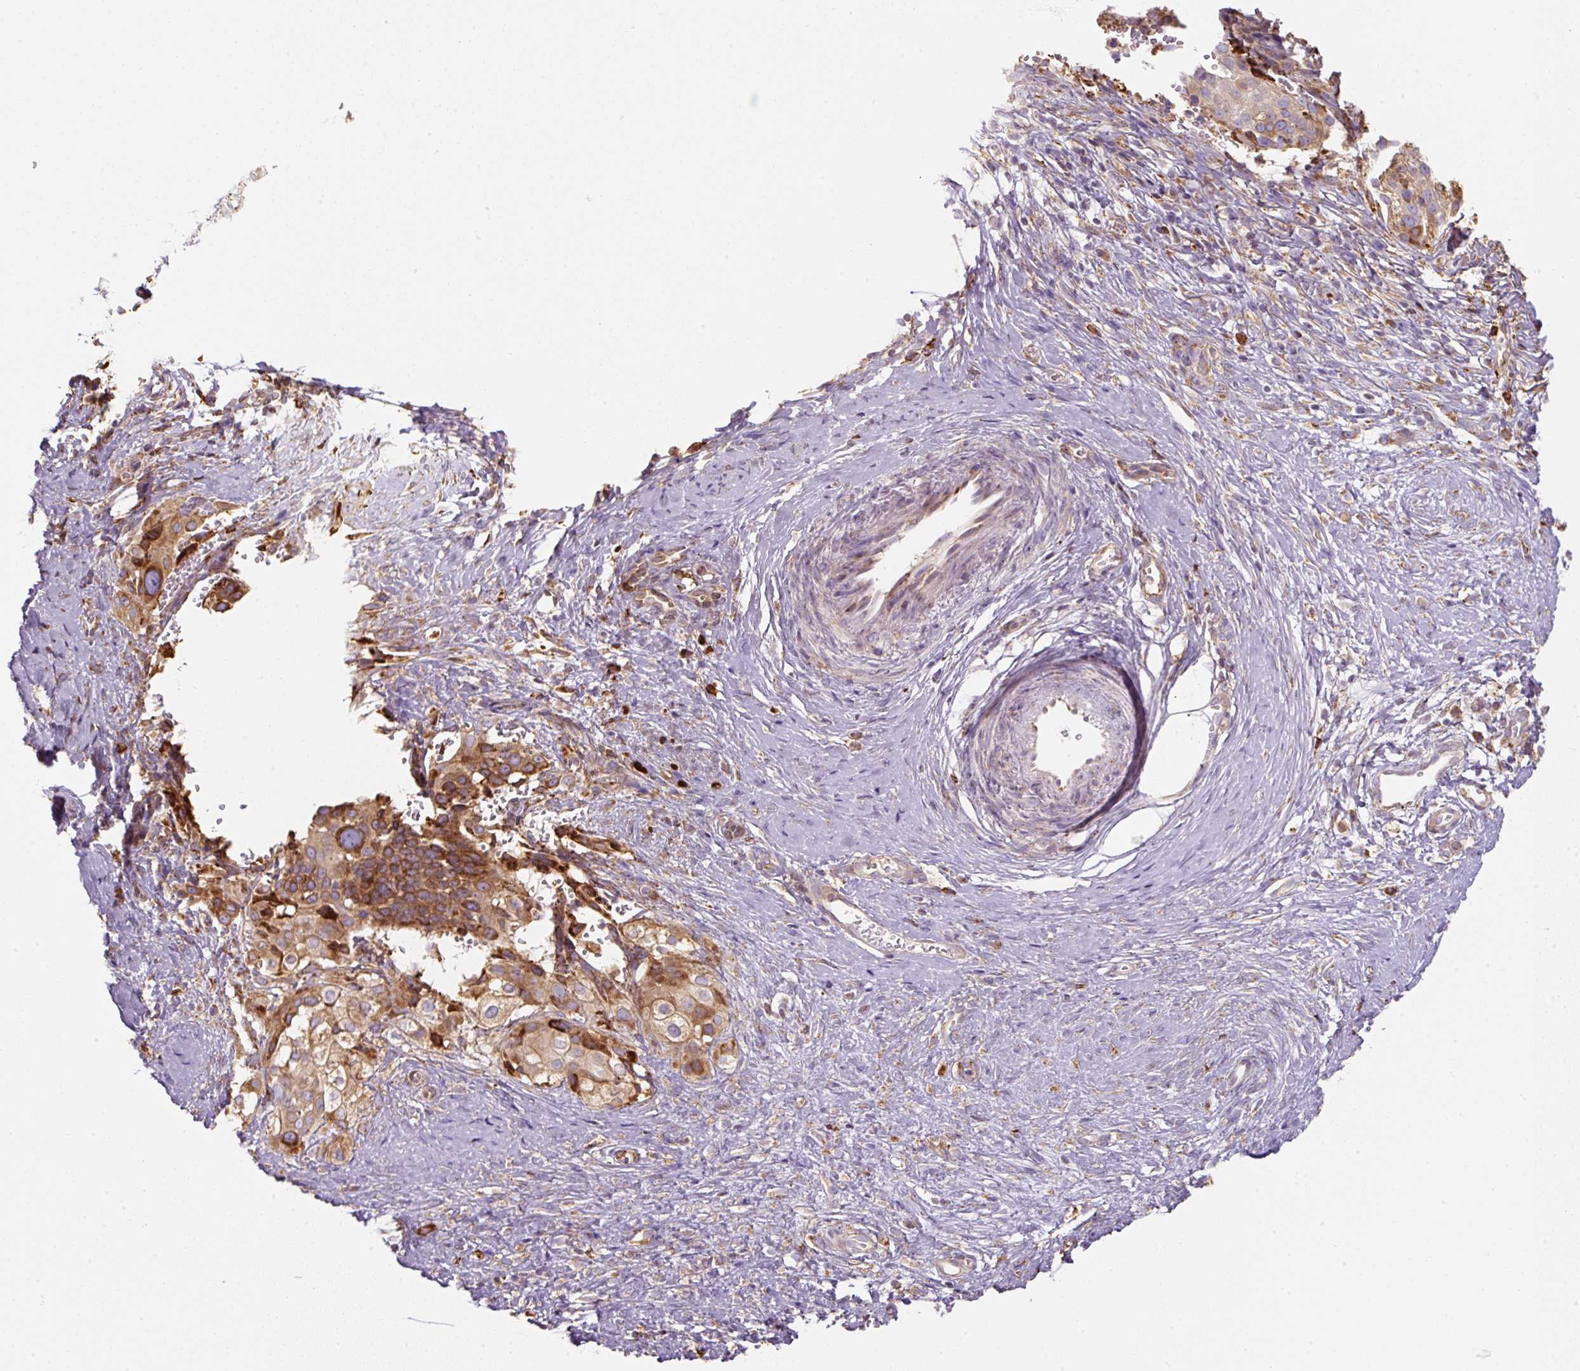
{"staining": {"intensity": "moderate", "quantity": ">75%", "location": "cytoplasmic/membranous"}, "tissue": "cervical cancer", "cell_type": "Tumor cells", "image_type": "cancer", "snomed": [{"axis": "morphology", "description": "Squamous cell carcinoma, NOS"}, {"axis": "topography", "description": "Cervix"}], "caption": "Cervical cancer stained with DAB immunohistochemistry reveals medium levels of moderate cytoplasmic/membranous positivity in about >75% of tumor cells.", "gene": "PRKCSH", "patient": {"sex": "female", "age": 44}}